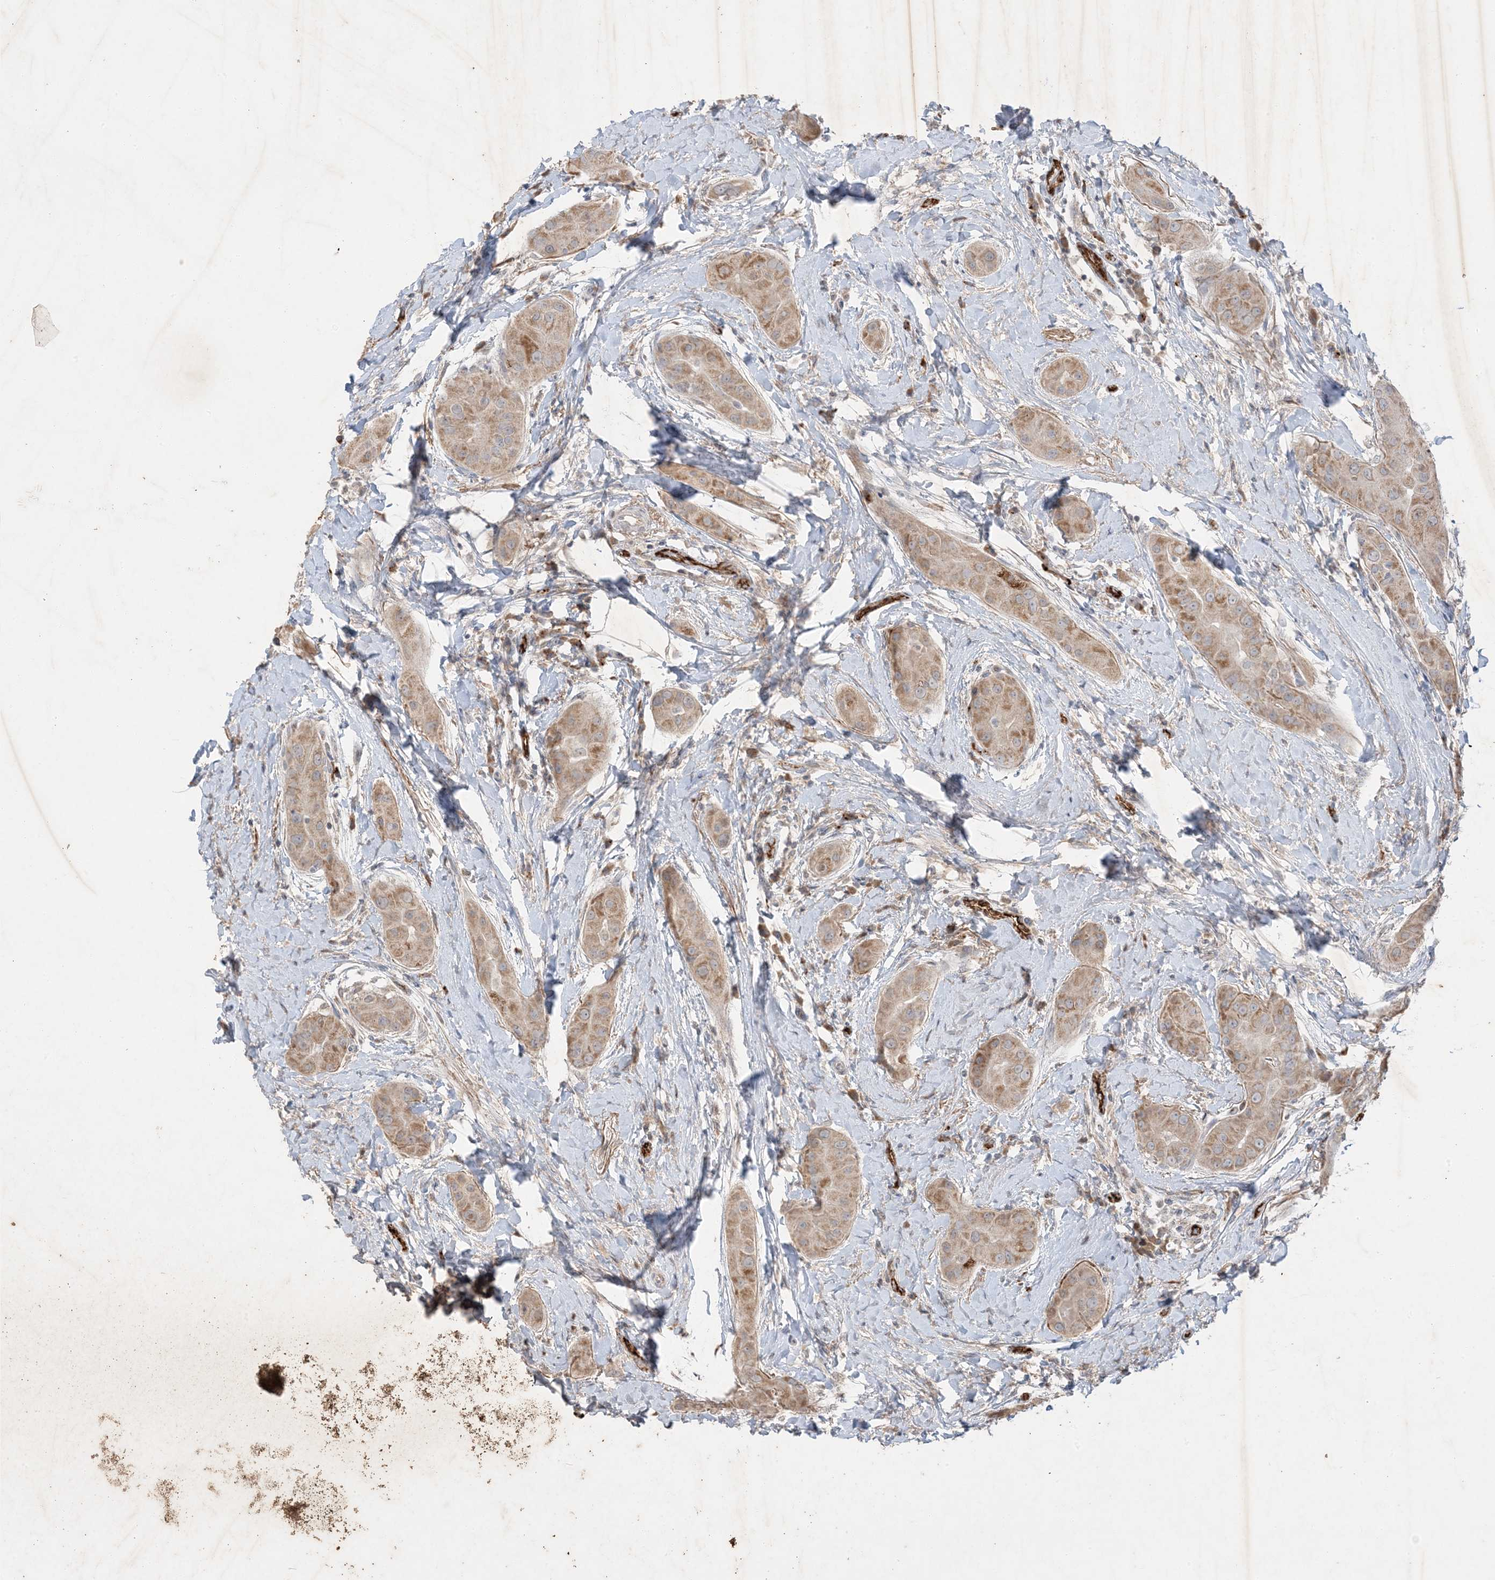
{"staining": {"intensity": "moderate", "quantity": ">75%", "location": "cytoplasmic/membranous"}, "tissue": "thyroid cancer", "cell_type": "Tumor cells", "image_type": "cancer", "snomed": [{"axis": "morphology", "description": "Papillary adenocarcinoma, NOS"}, {"axis": "topography", "description": "Thyroid gland"}], "caption": "Moderate cytoplasmic/membranous expression is seen in about >75% of tumor cells in thyroid cancer.", "gene": "PRSS36", "patient": {"sex": "male", "age": 33}}